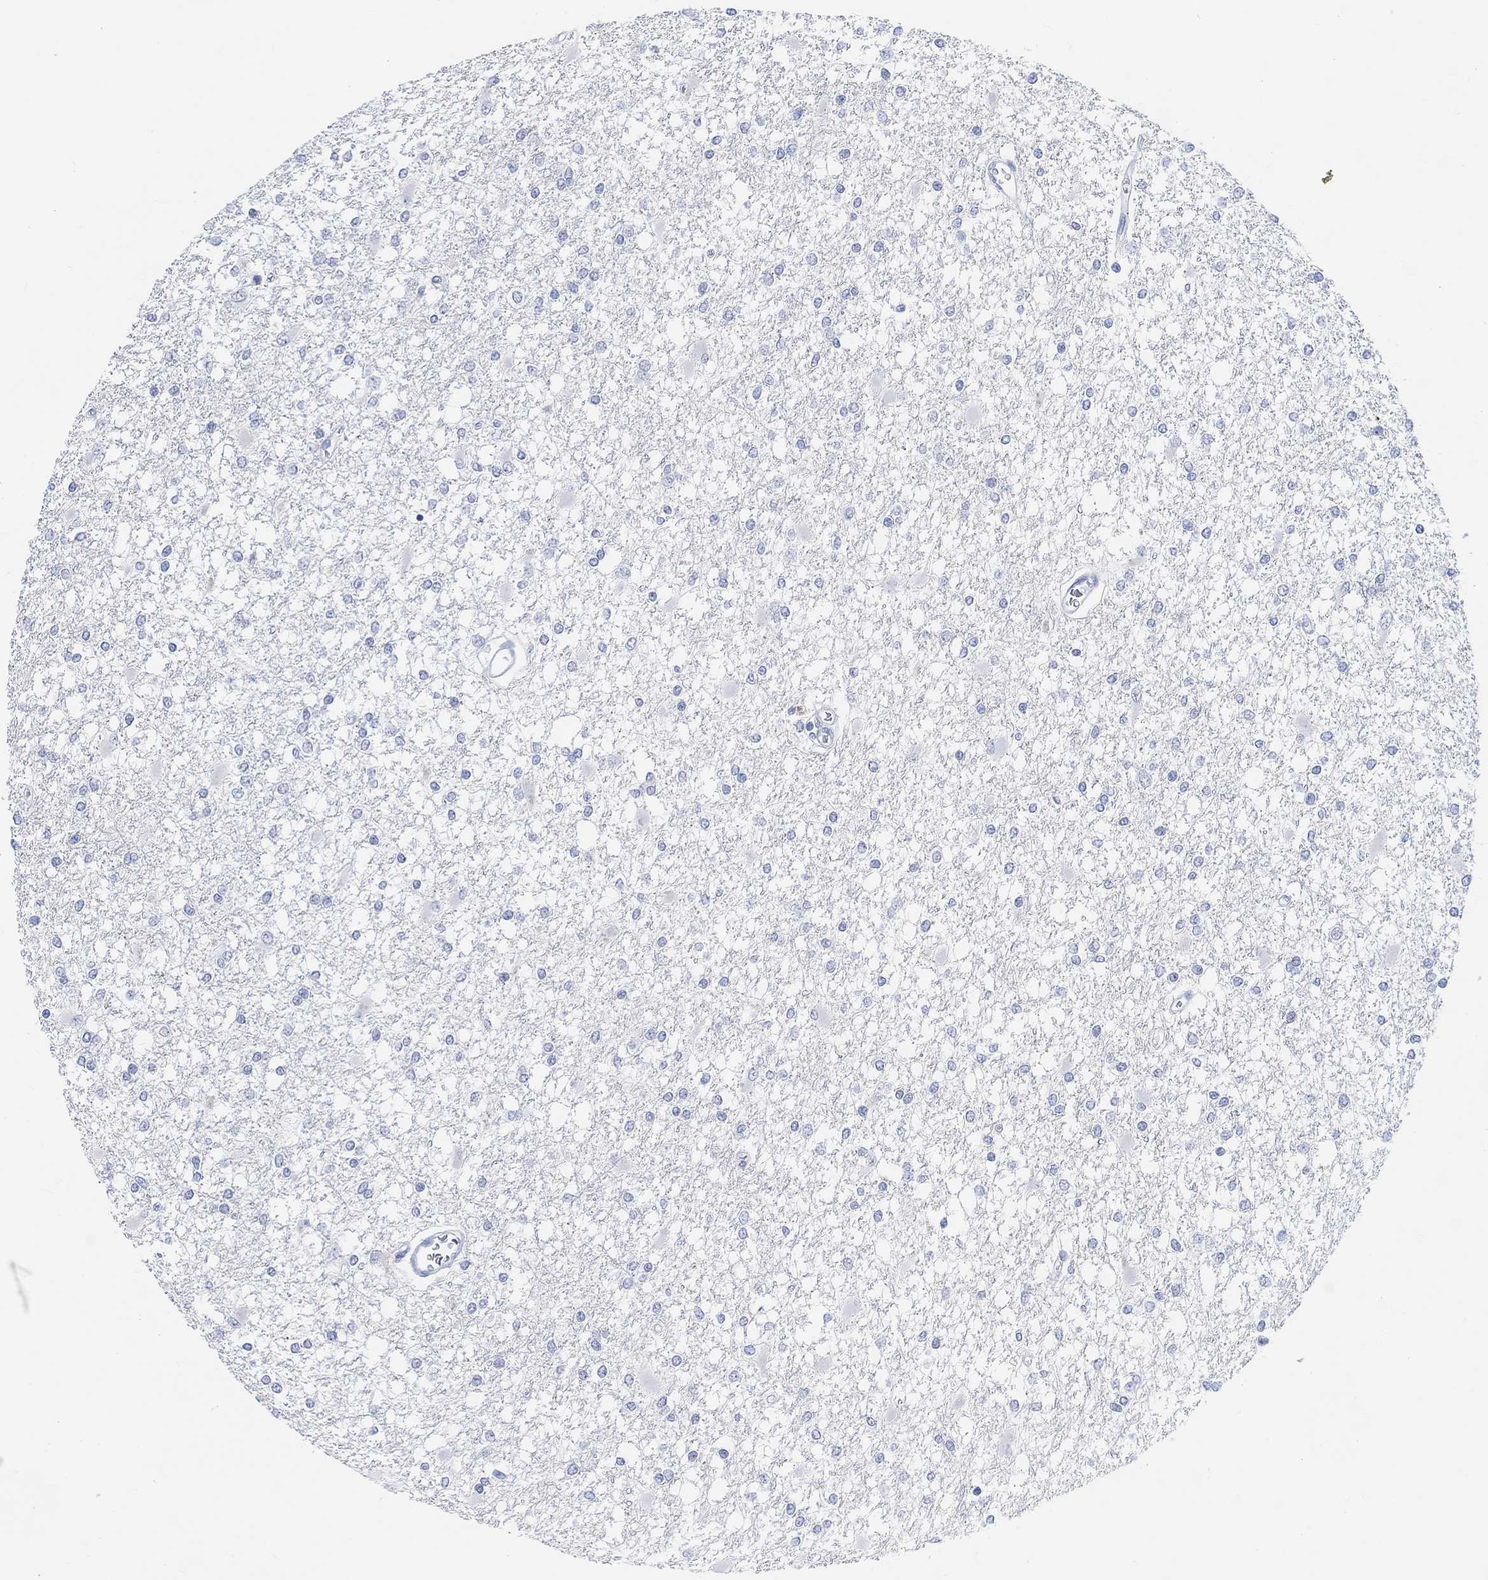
{"staining": {"intensity": "negative", "quantity": "none", "location": "none"}, "tissue": "glioma", "cell_type": "Tumor cells", "image_type": "cancer", "snomed": [{"axis": "morphology", "description": "Glioma, malignant, High grade"}, {"axis": "topography", "description": "Cerebral cortex"}], "caption": "DAB immunohistochemical staining of human high-grade glioma (malignant) demonstrates no significant staining in tumor cells. Brightfield microscopy of immunohistochemistry (IHC) stained with DAB (brown) and hematoxylin (blue), captured at high magnification.", "gene": "ENO4", "patient": {"sex": "male", "age": 79}}